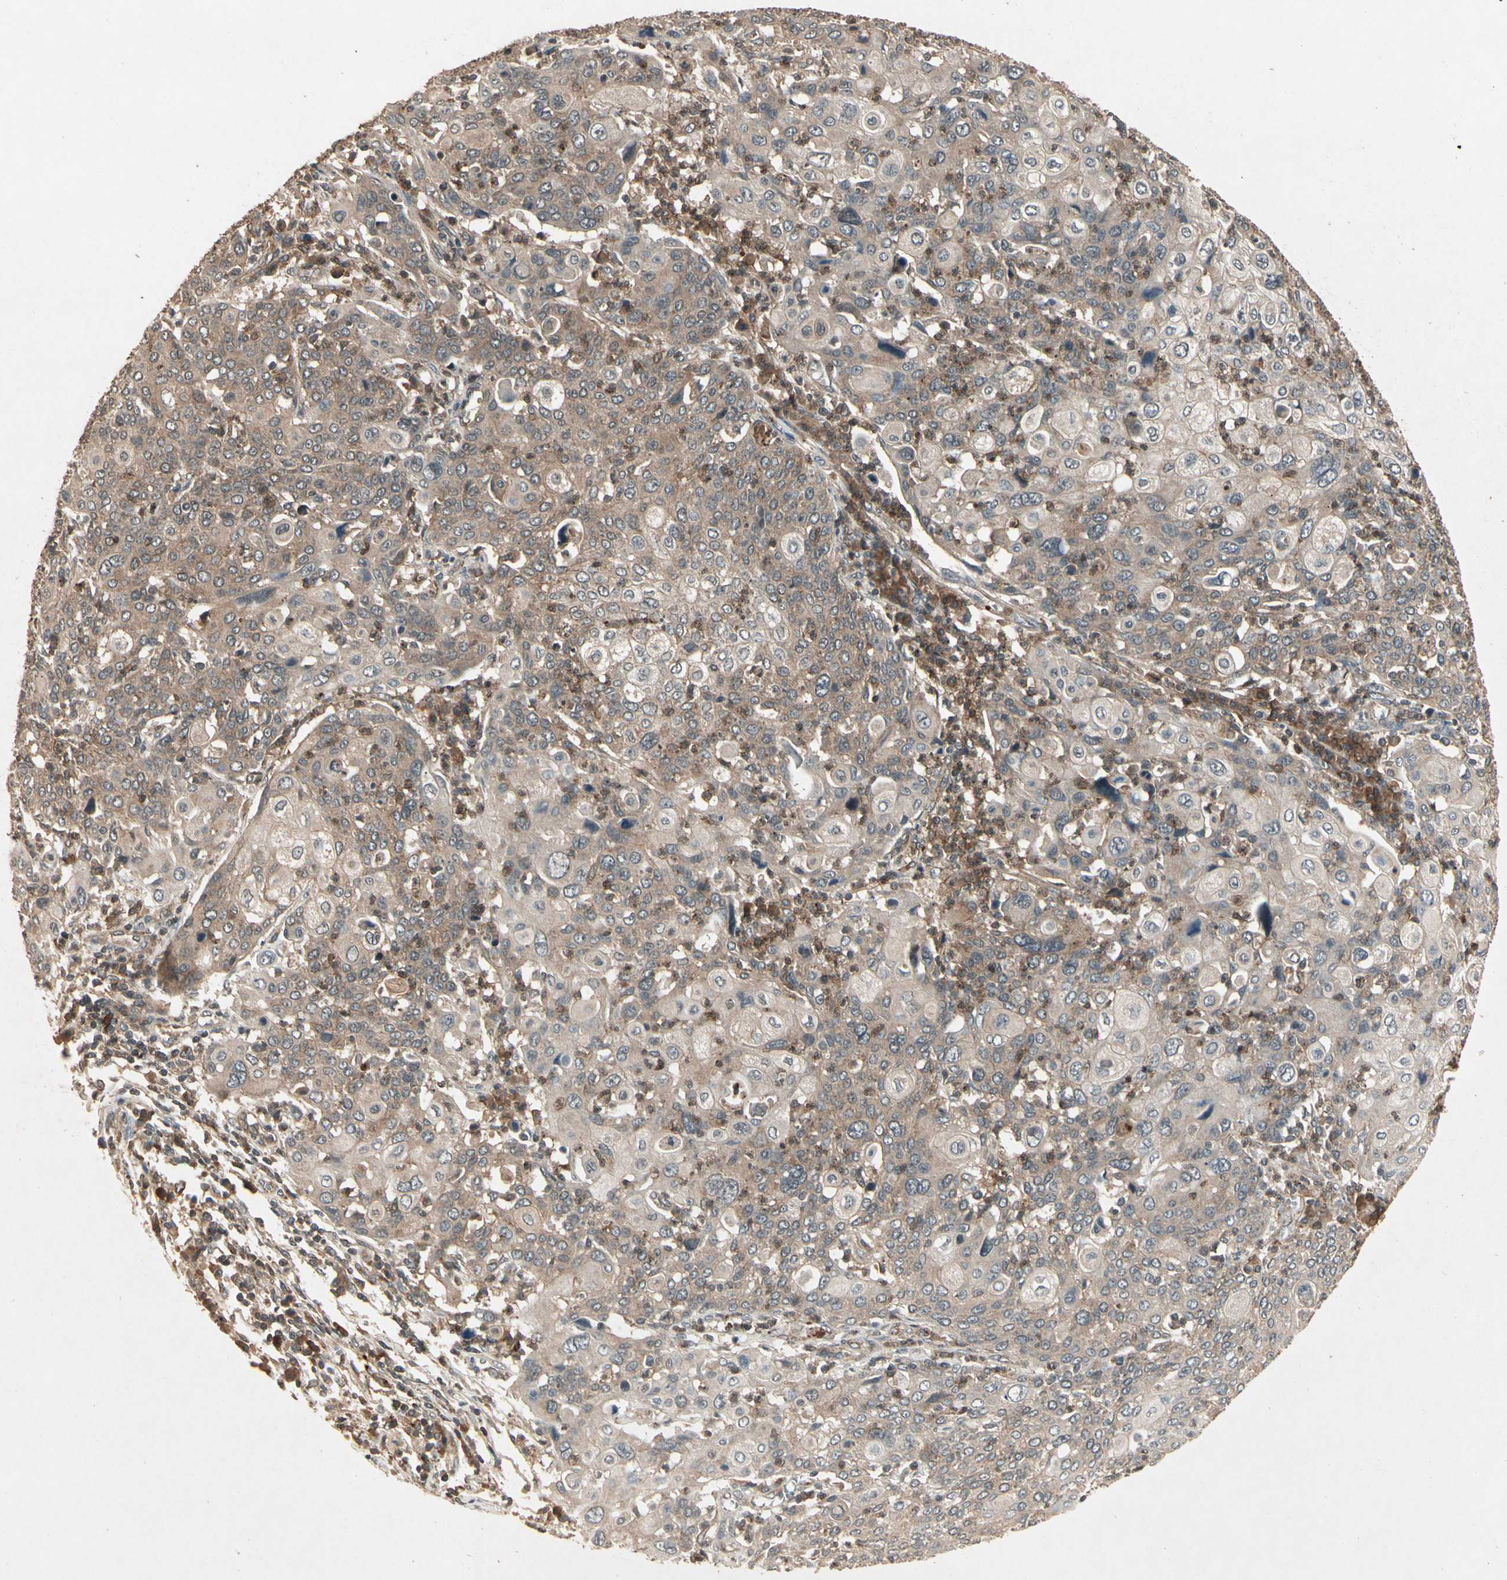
{"staining": {"intensity": "weak", "quantity": ">75%", "location": "cytoplasmic/membranous"}, "tissue": "cervical cancer", "cell_type": "Tumor cells", "image_type": "cancer", "snomed": [{"axis": "morphology", "description": "Squamous cell carcinoma, NOS"}, {"axis": "topography", "description": "Cervix"}], "caption": "Immunohistochemical staining of human squamous cell carcinoma (cervical) exhibits low levels of weak cytoplasmic/membranous protein expression in about >75% of tumor cells.", "gene": "FLOT1", "patient": {"sex": "female", "age": 40}}